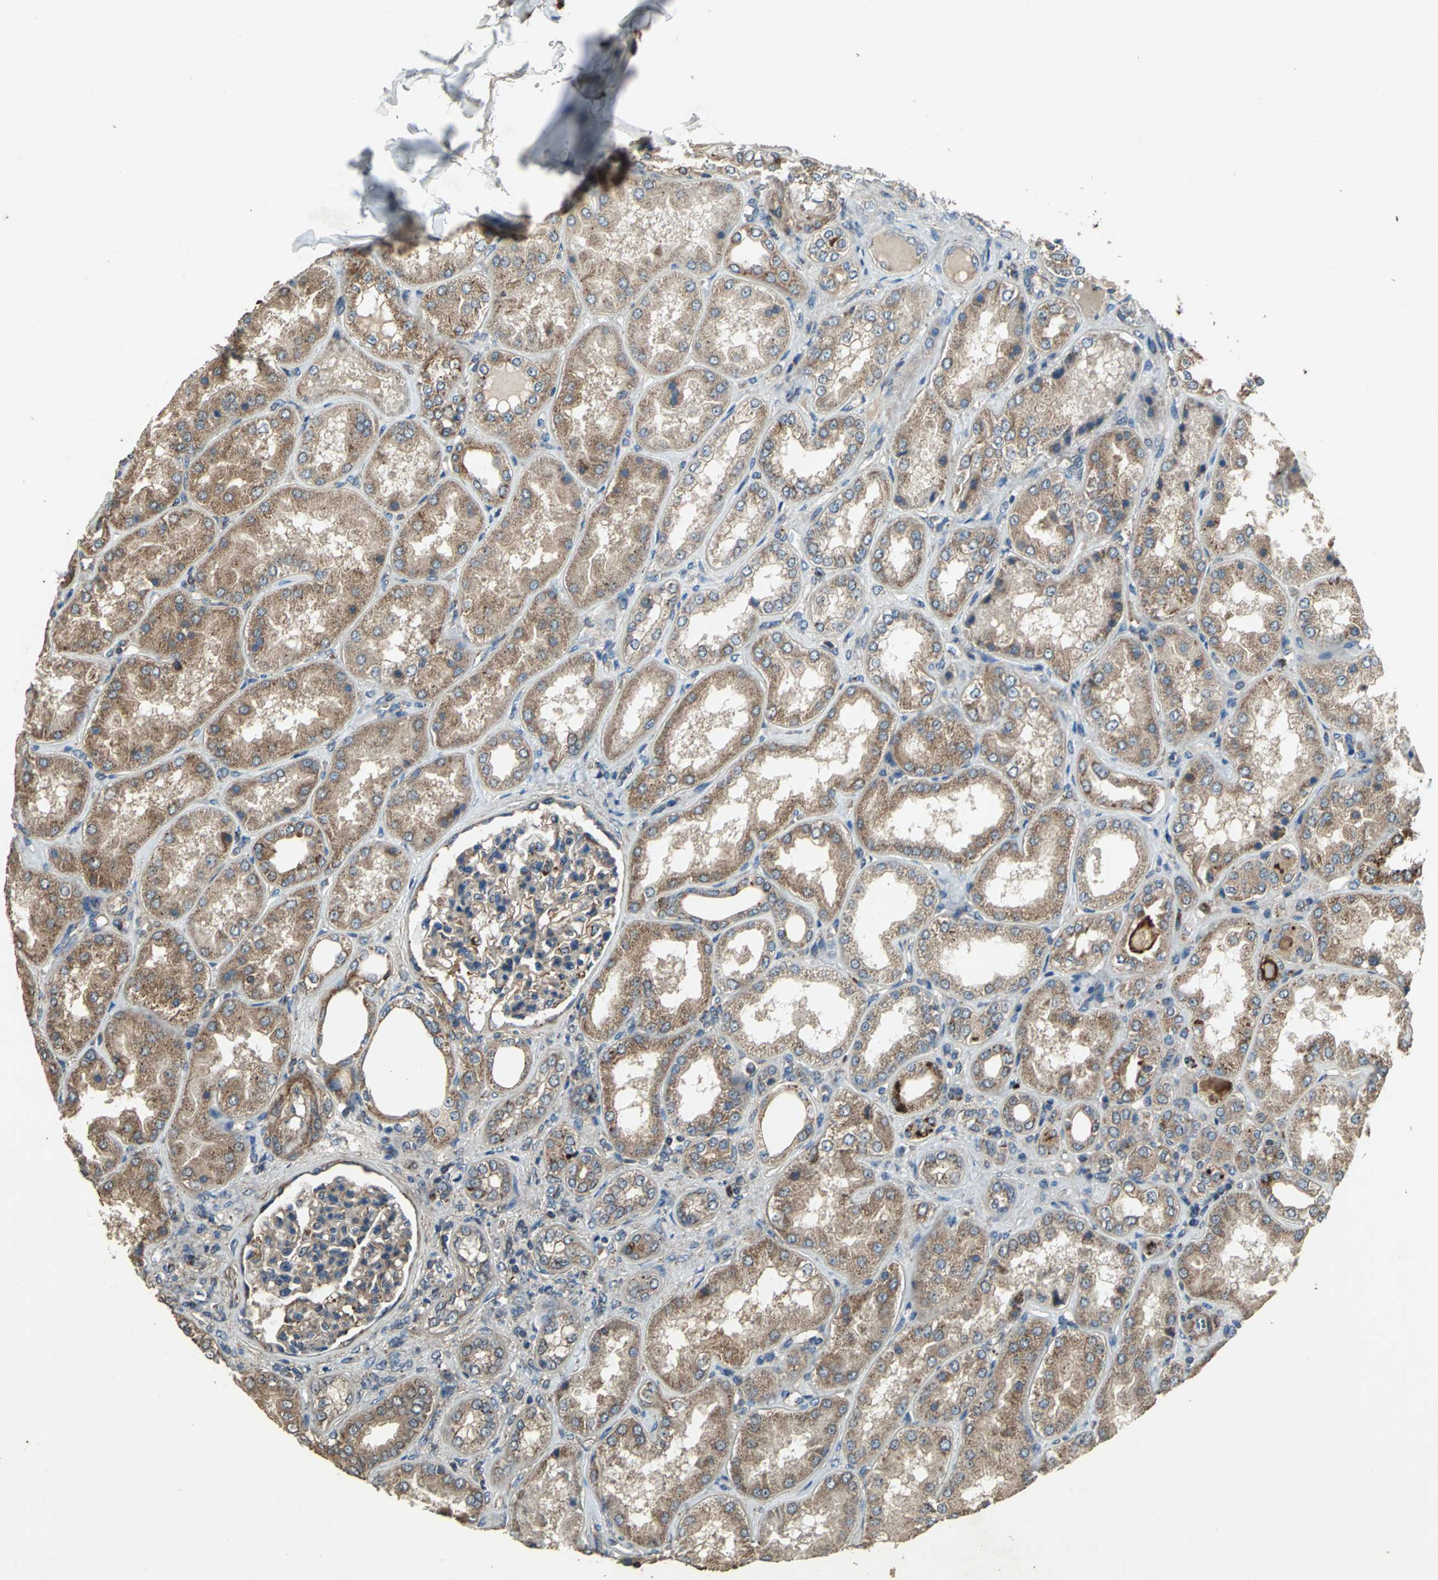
{"staining": {"intensity": "moderate", "quantity": ">75%", "location": "cytoplasmic/membranous"}, "tissue": "kidney", "cell_type": "Cells in glomeruli", "image_type": "normal", "snomed": [{"axis": "morphology", "description": "Normal tissue, NOS"}, {"axis": "topography", "description": "Kidney"}], "caption": "Normal kidney demonstrates moderate cytoplasmic/membranous positivity in about >75% of cells in glomeruli, visualized by immunohistochemistry. The staining was performed using DAB (3,3'-diaminobenzidine), with brown indicating positive protein expression. Nuclei are stained blue with hematoxylin.", "gene": "POLRMT", "patient": {"sex": "female", "age": 56}}